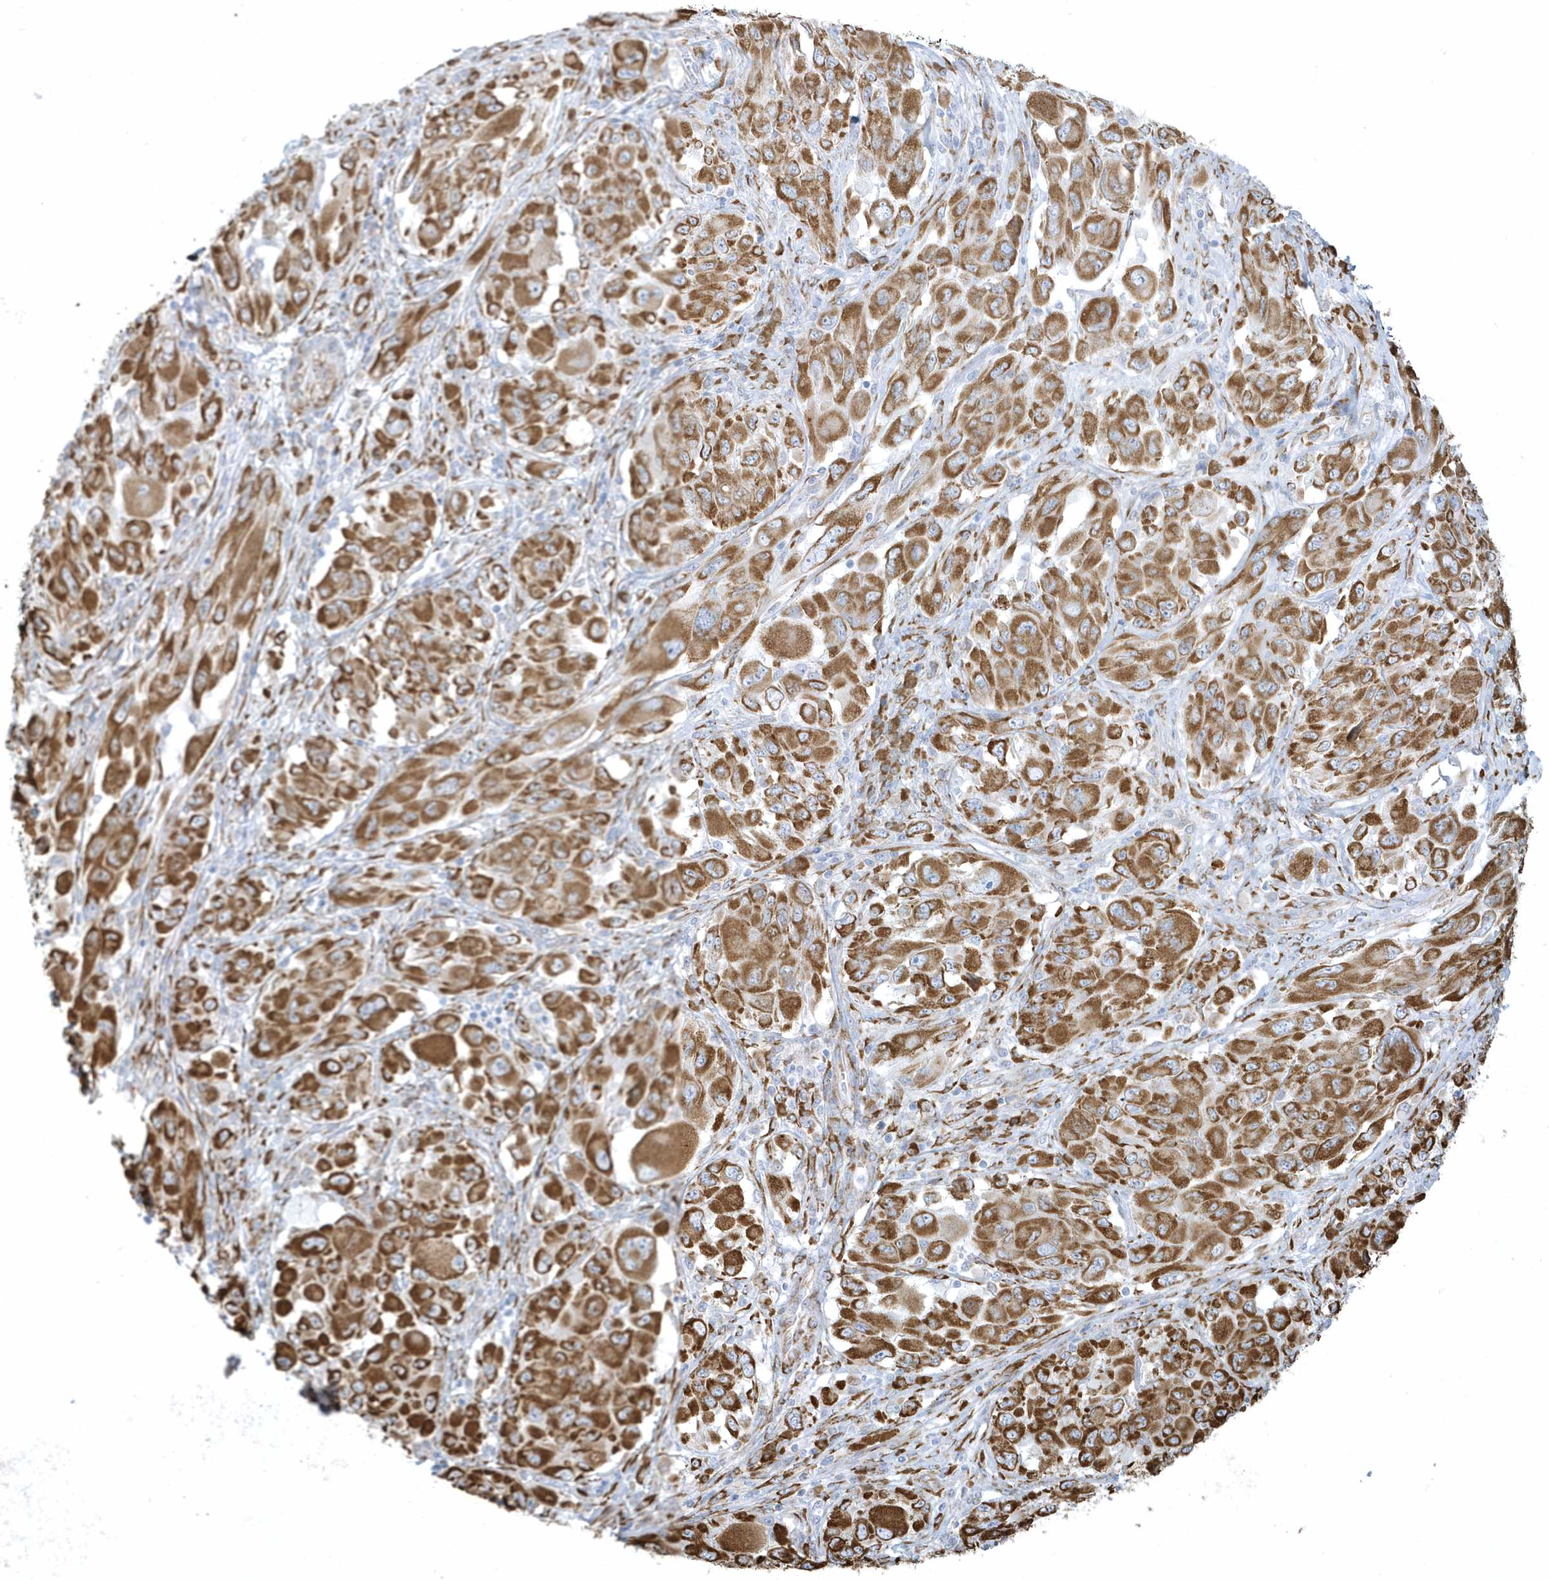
{"staining": {"intensity": "strong", "quantity": ">75%", "location": "cytoplasmic/membranous"}, "tissue": "melanoma", "cell_type": "Tumor cells", "image_type": "cancer", "snomed": [{"axis": "morphology", "description": "Malignant melanoma, NOS"}, {"axis": "topography", "description": "Skin"}], "caption": "Immunohistochemistry (IHC) of melanoma demonstrates high levels of strong cytoplasmic/membranous staining in about >75% of tumor cells. The protein is shown in brown color, while the nuclei are stained blue.", "gene": "DCAF1", "patient": {"sex": "female", "age": 91}}